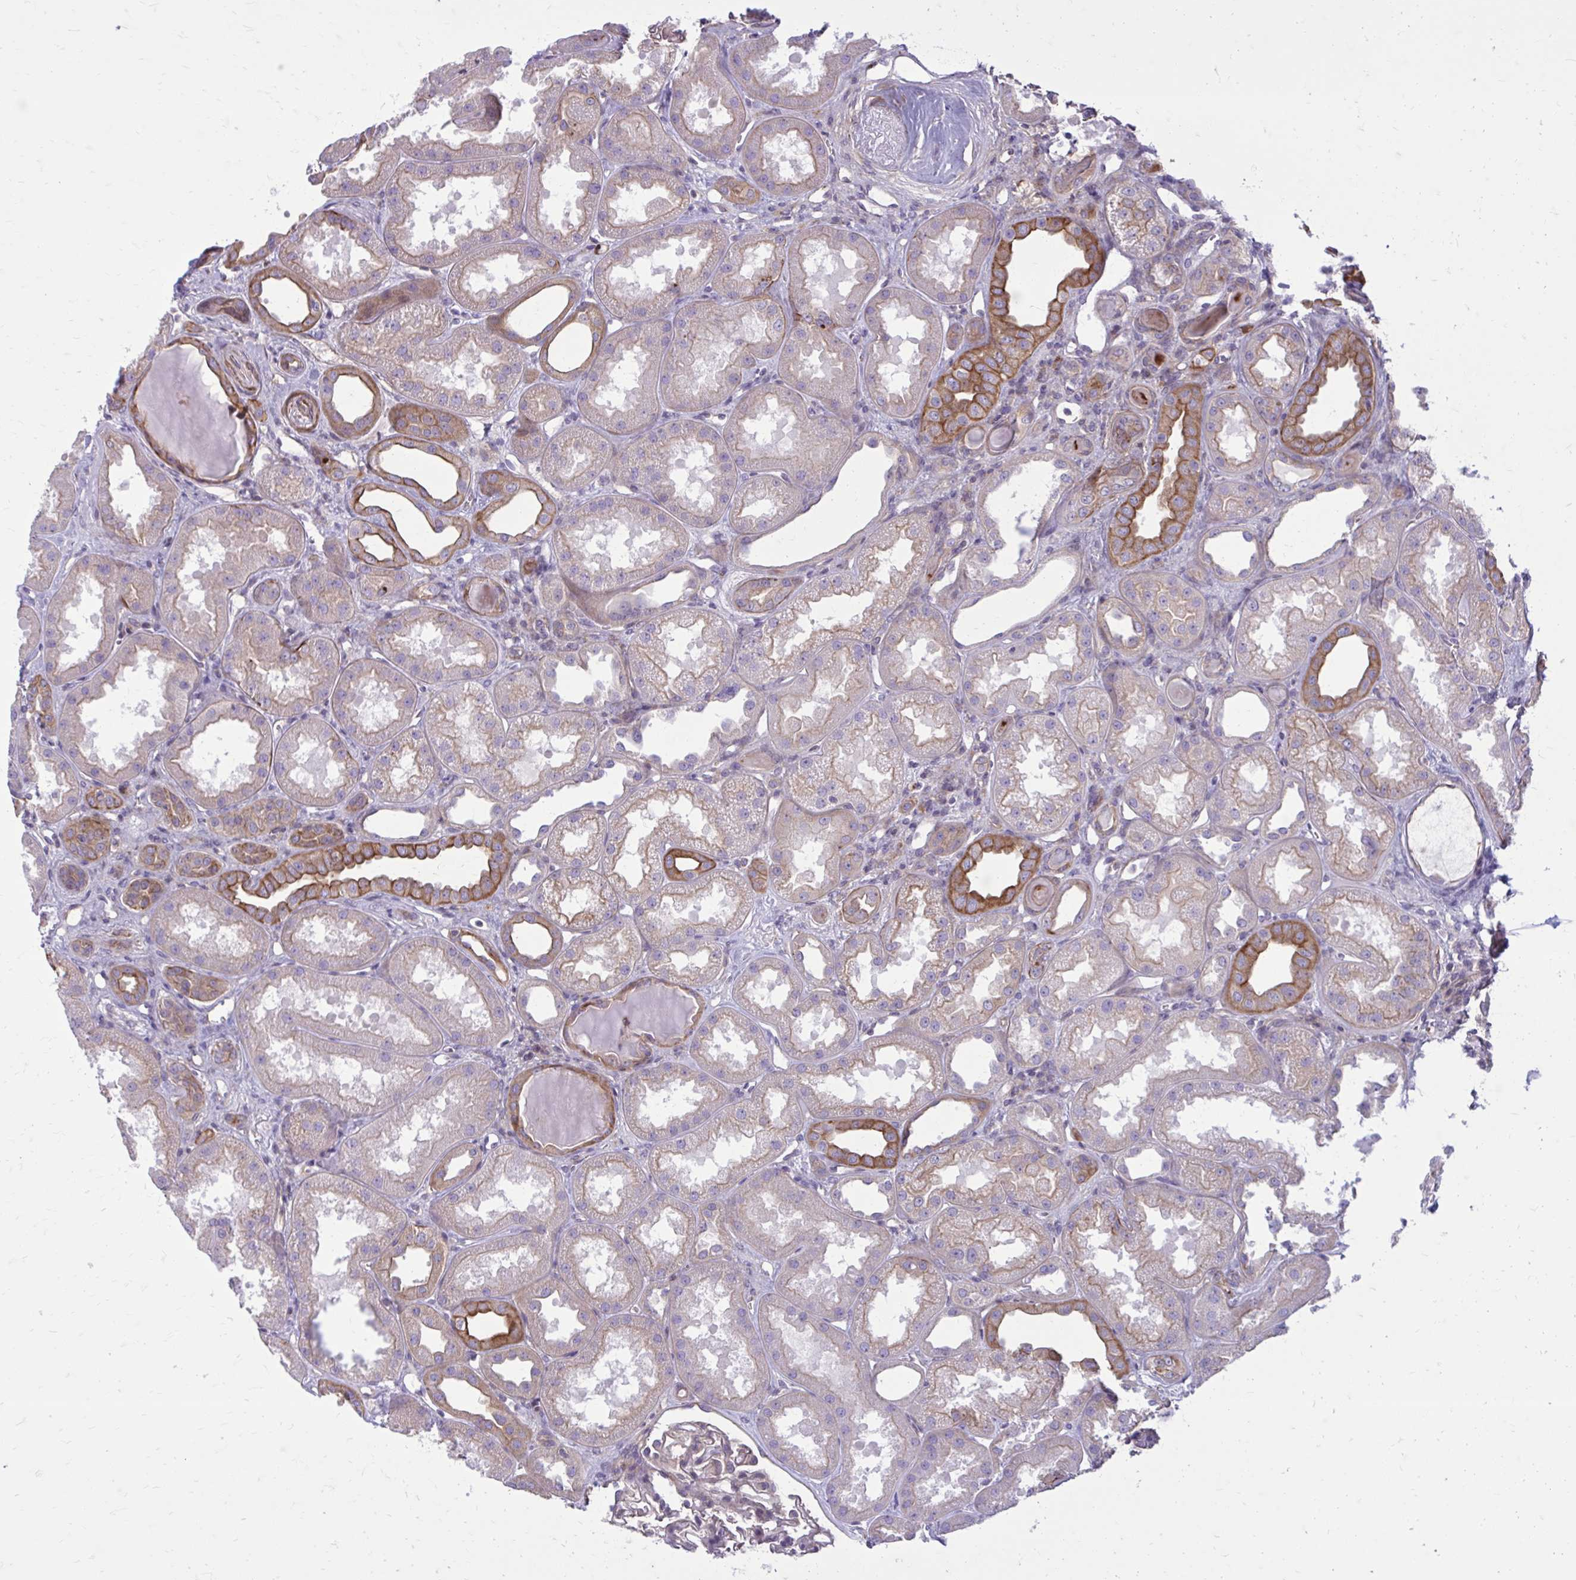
{"staining": {"intensity": "weak", "quantity": "25%-75%", "location": "cytoplasmic/membranous"}, "tissue": "kidney", "cell_type": "Cells in glomeruli", "image_type": "normal", "snomed": [{"axis": "morphology", "description": "Normal tissue, NOS"}, {"axis": "topography", "description": "Kidney"}], "caption": "IHC (DAB) staining of unremarkable human kidney displays weak cytoplasmic/membranous protein staining in approximately 25%-75% of cells in glomeruli. (IHC, brightfield microscopy, high magnification).", "gene": "FAP", "patient": {"sex": "male", "age": 61}}